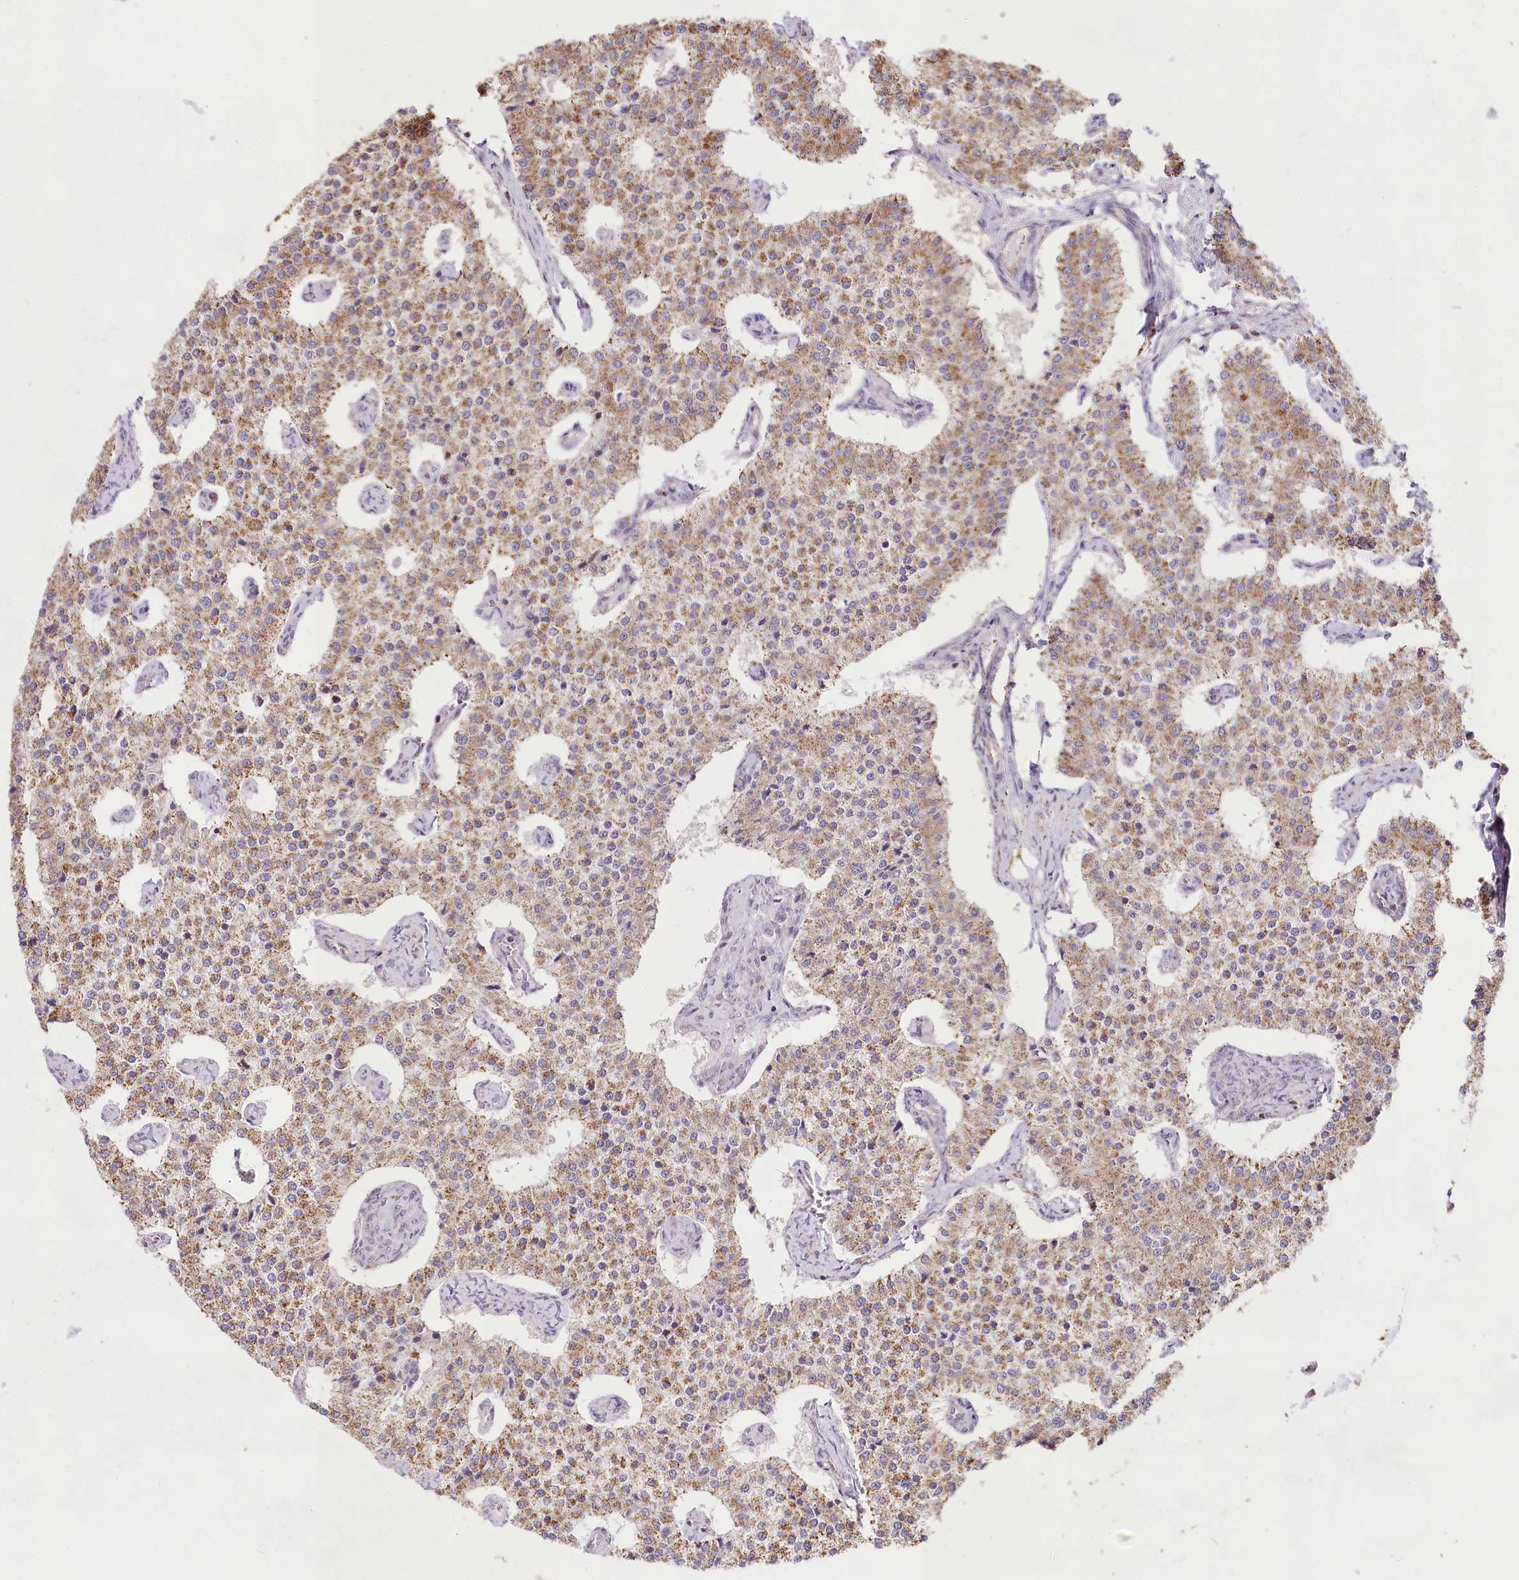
{"staining": {"intensity": "moderate", "quantity": ">75%", "location": "cytoplasmic/membranous"}, "tissue": "carcinoid", "cell_type": "Tumor cells", "image_type": "cancer", "snomed": [{"axis": "morphology", "description": "Carcinoid, malignant, NOS"}, {"axis": "topography", "description": "Colon"}], "caption": "Protein expression by immunohistochemistry reveals moderate cytoplasmic/membranous positivity in about >75% of tumor cells in malignant carcinoid.", "gene": "TASOR2", "patient": {"sex": "female", "age": 52}}